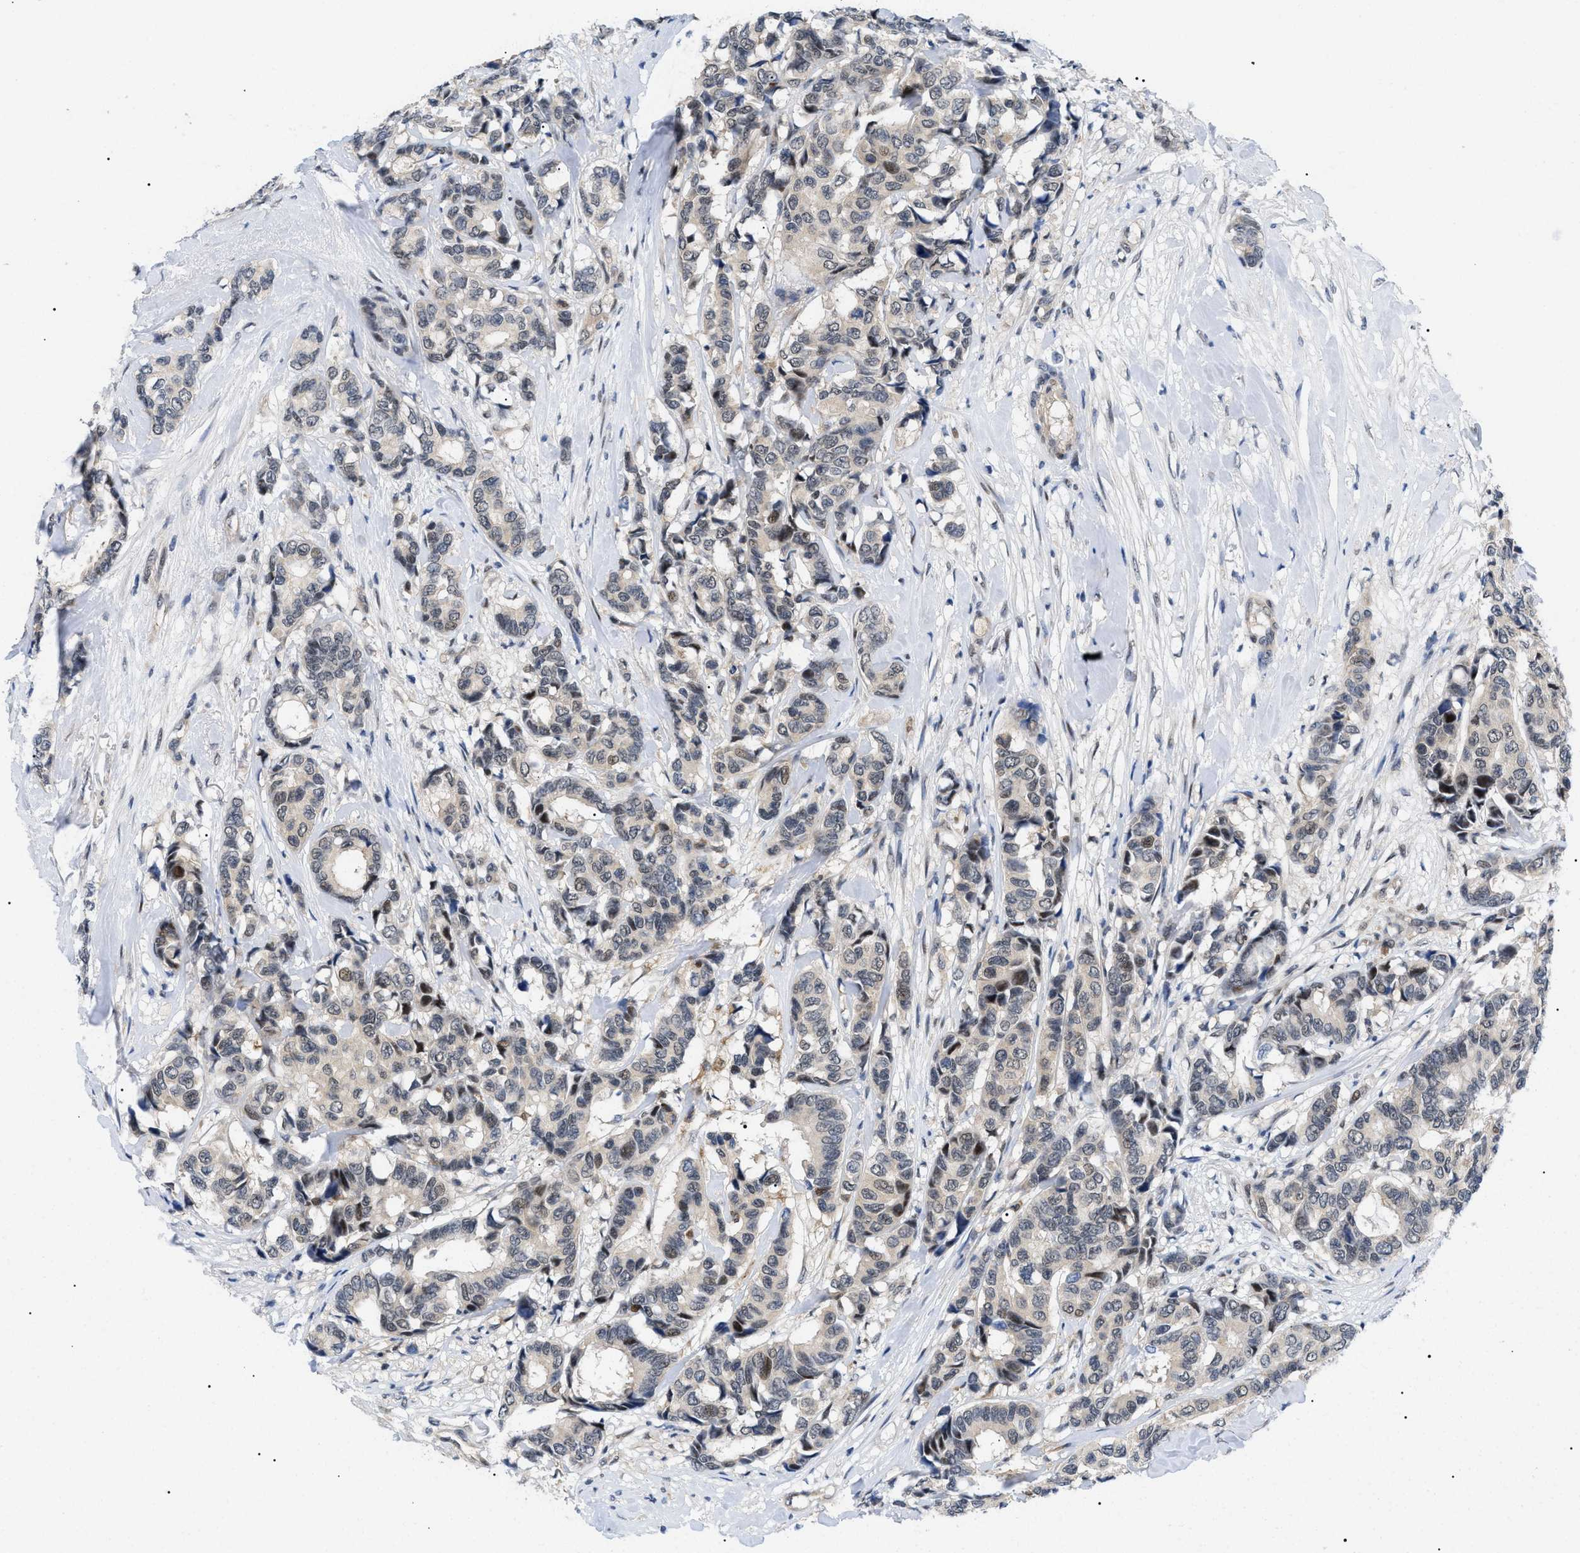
{"staining": {"intensity": "weak", "quantity": "<25%", "location": "nuclear"}, "tissue": "breast cancer", "cell_type": "Tumor cells", "image_type": "cancer", "snomed": [{"axis": "morphology", "description": "Duct carcinoma"}, {"axis": "topography", "description": "Breast"}], "caption": "This is an IHC histopathology image of human breast cancer. There is no expression in tumor cells.", "gene": "GARRE1", "patient": {"sex": "female", "age": 87}}